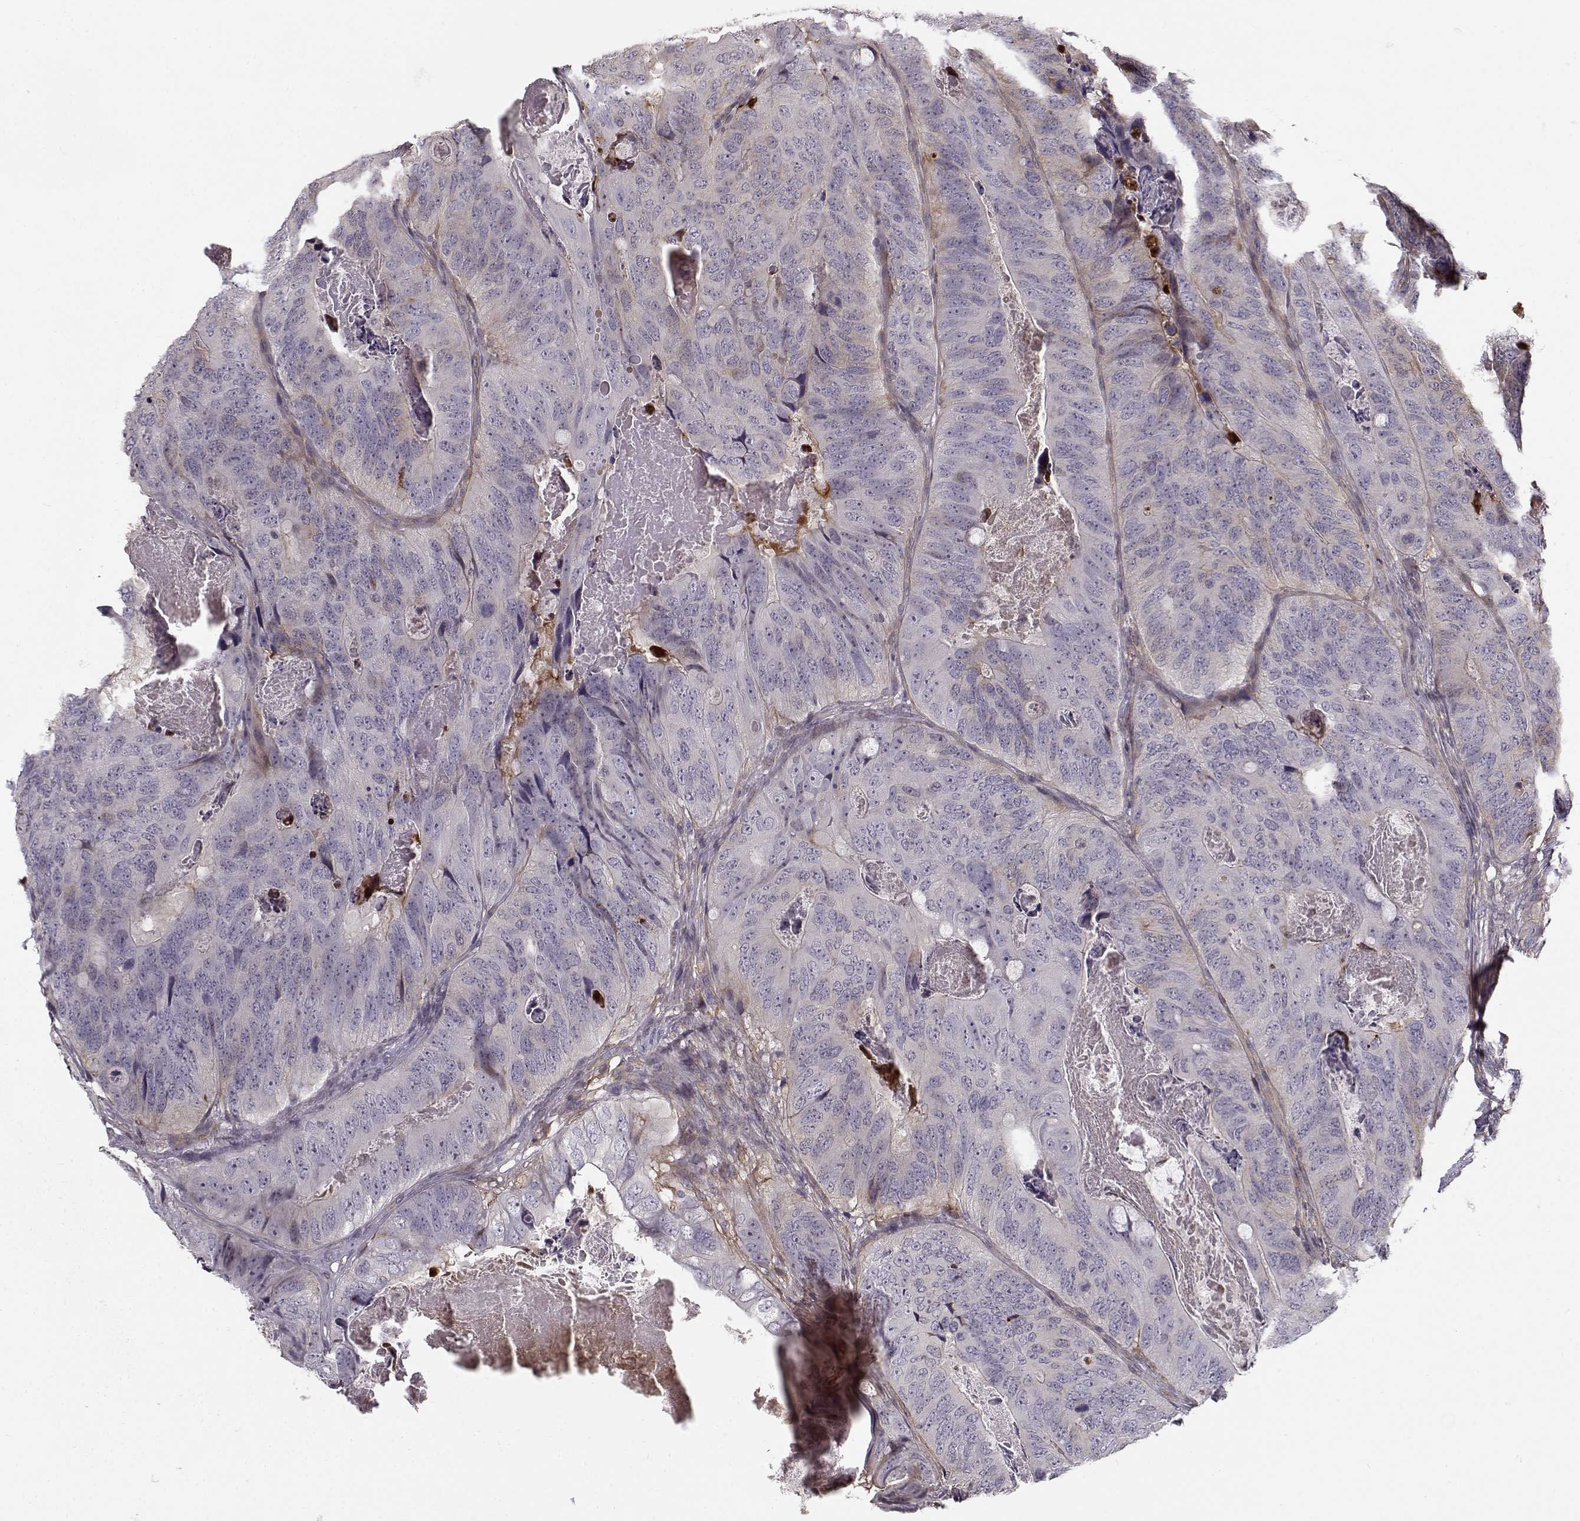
{"staining": {"intensity": "negative", "quantity": "none", "location": "none"}, "tissue": "colorectal cancer", "cell_type": "Tumor cells", "image_type": "cancer", "snomed": [{"axis": "morphology", "description": "Adenocarcinoma, NOS"}, {"axis": "topography", "description": "Colon"}], "caption": "A photomicrograph of human adenocarcinoma (colorectal) is negative for staining in tumor cells.", "gene": "RGS9BP", "patient": {"sex": "male", "age": 79}}